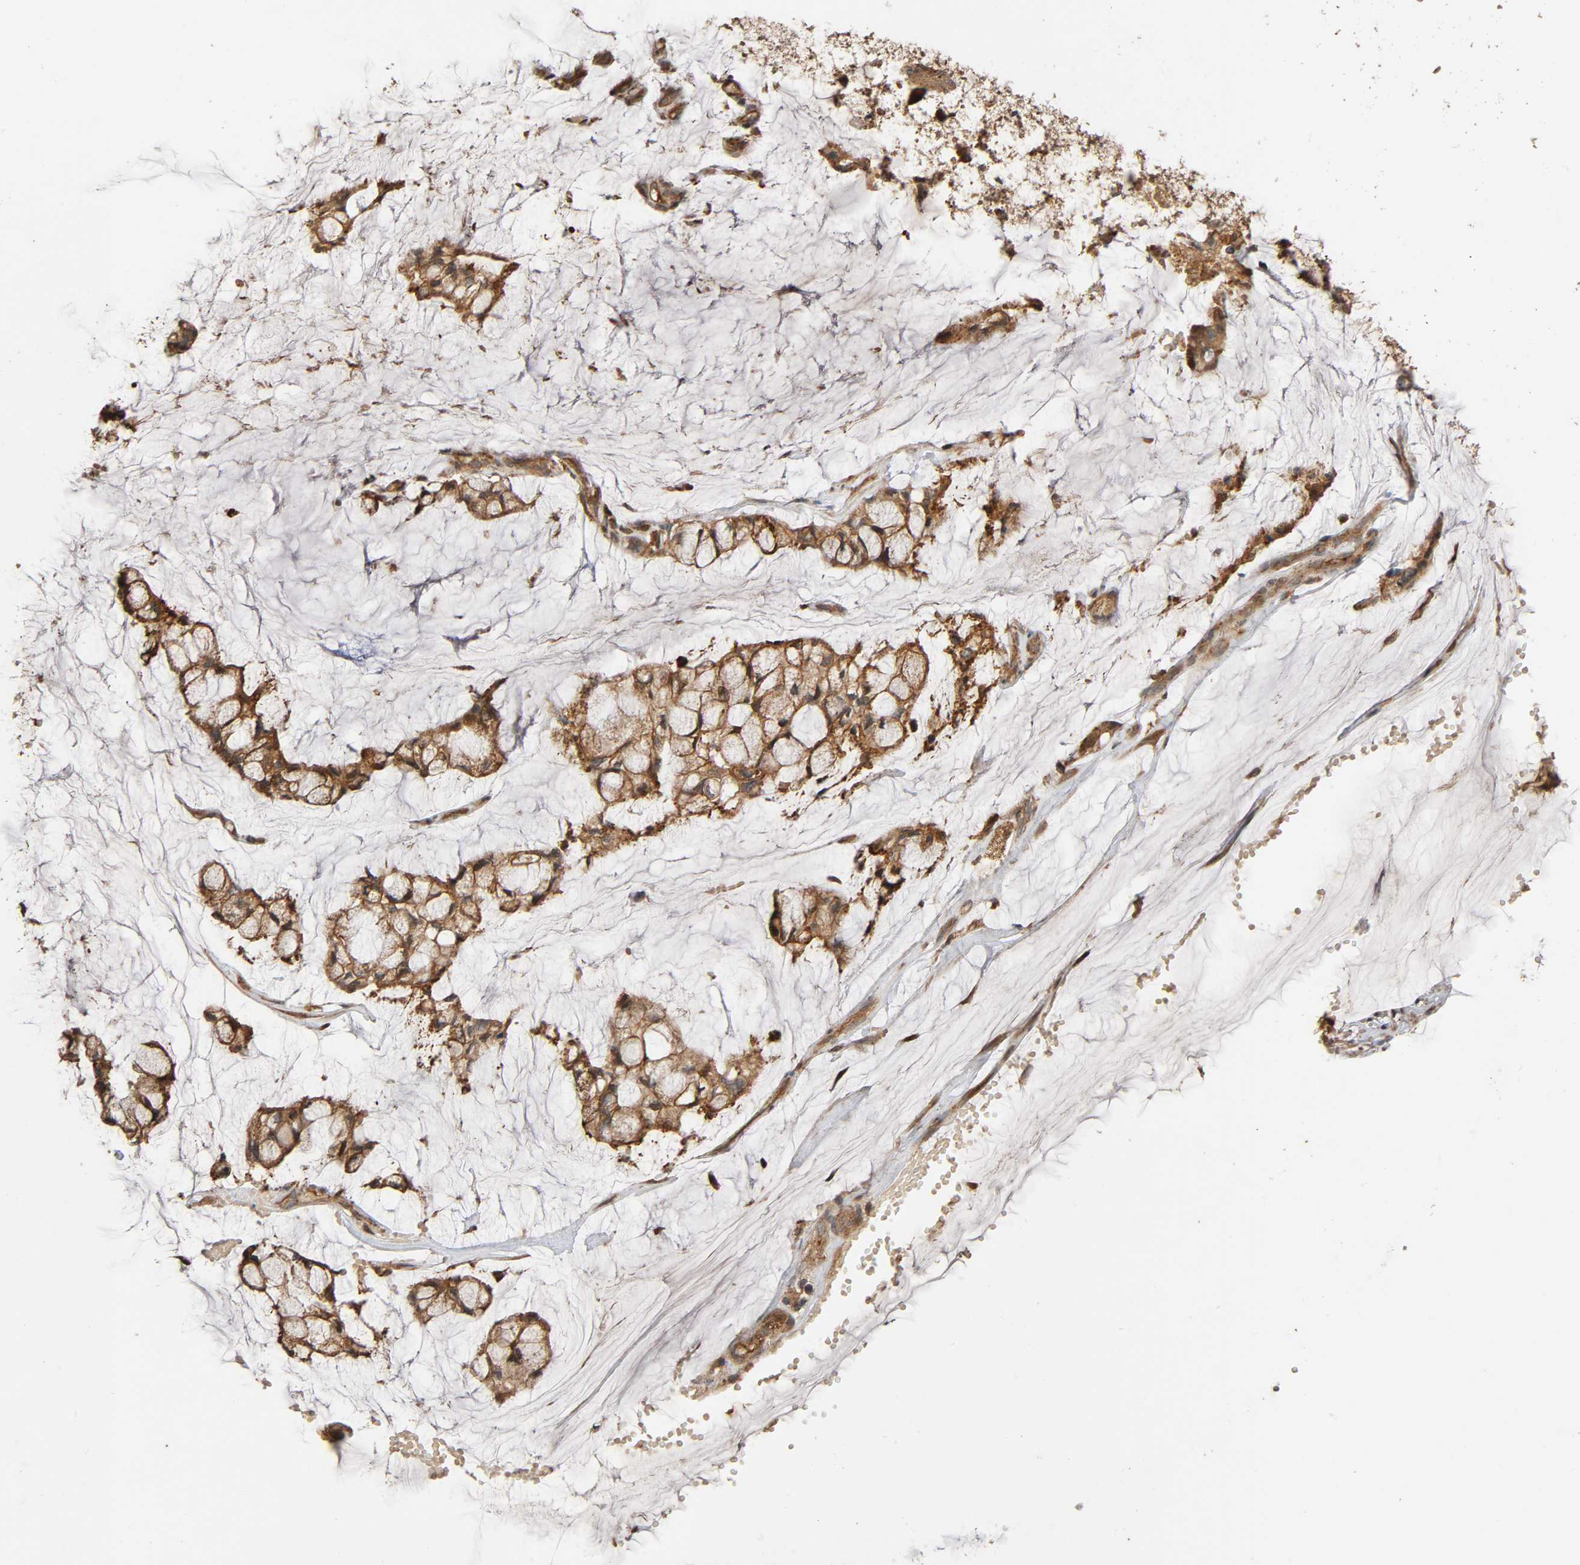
{"staining": {"intensity": "strong", "quantity": ">75%", "location": "cytoplasmic/membranous"}, "tissue": "ovarian cancer", "cell_type": "Tumor cells", "image_type": "cancer", "snomed": [{"axis": "morphology", "description": "Cystadenocarcinoma, mucinous, NOS"}, {"axis": "topography", "description": "Ovary"}], "caption": "Ovarian cancer stained for a protein (brown) displays strong cytoplasmic/membranous positive expression in approximately >75% of tumor cells.", "gene": "MAP3K8", "patient": {"sex": "female", "age": 39}}